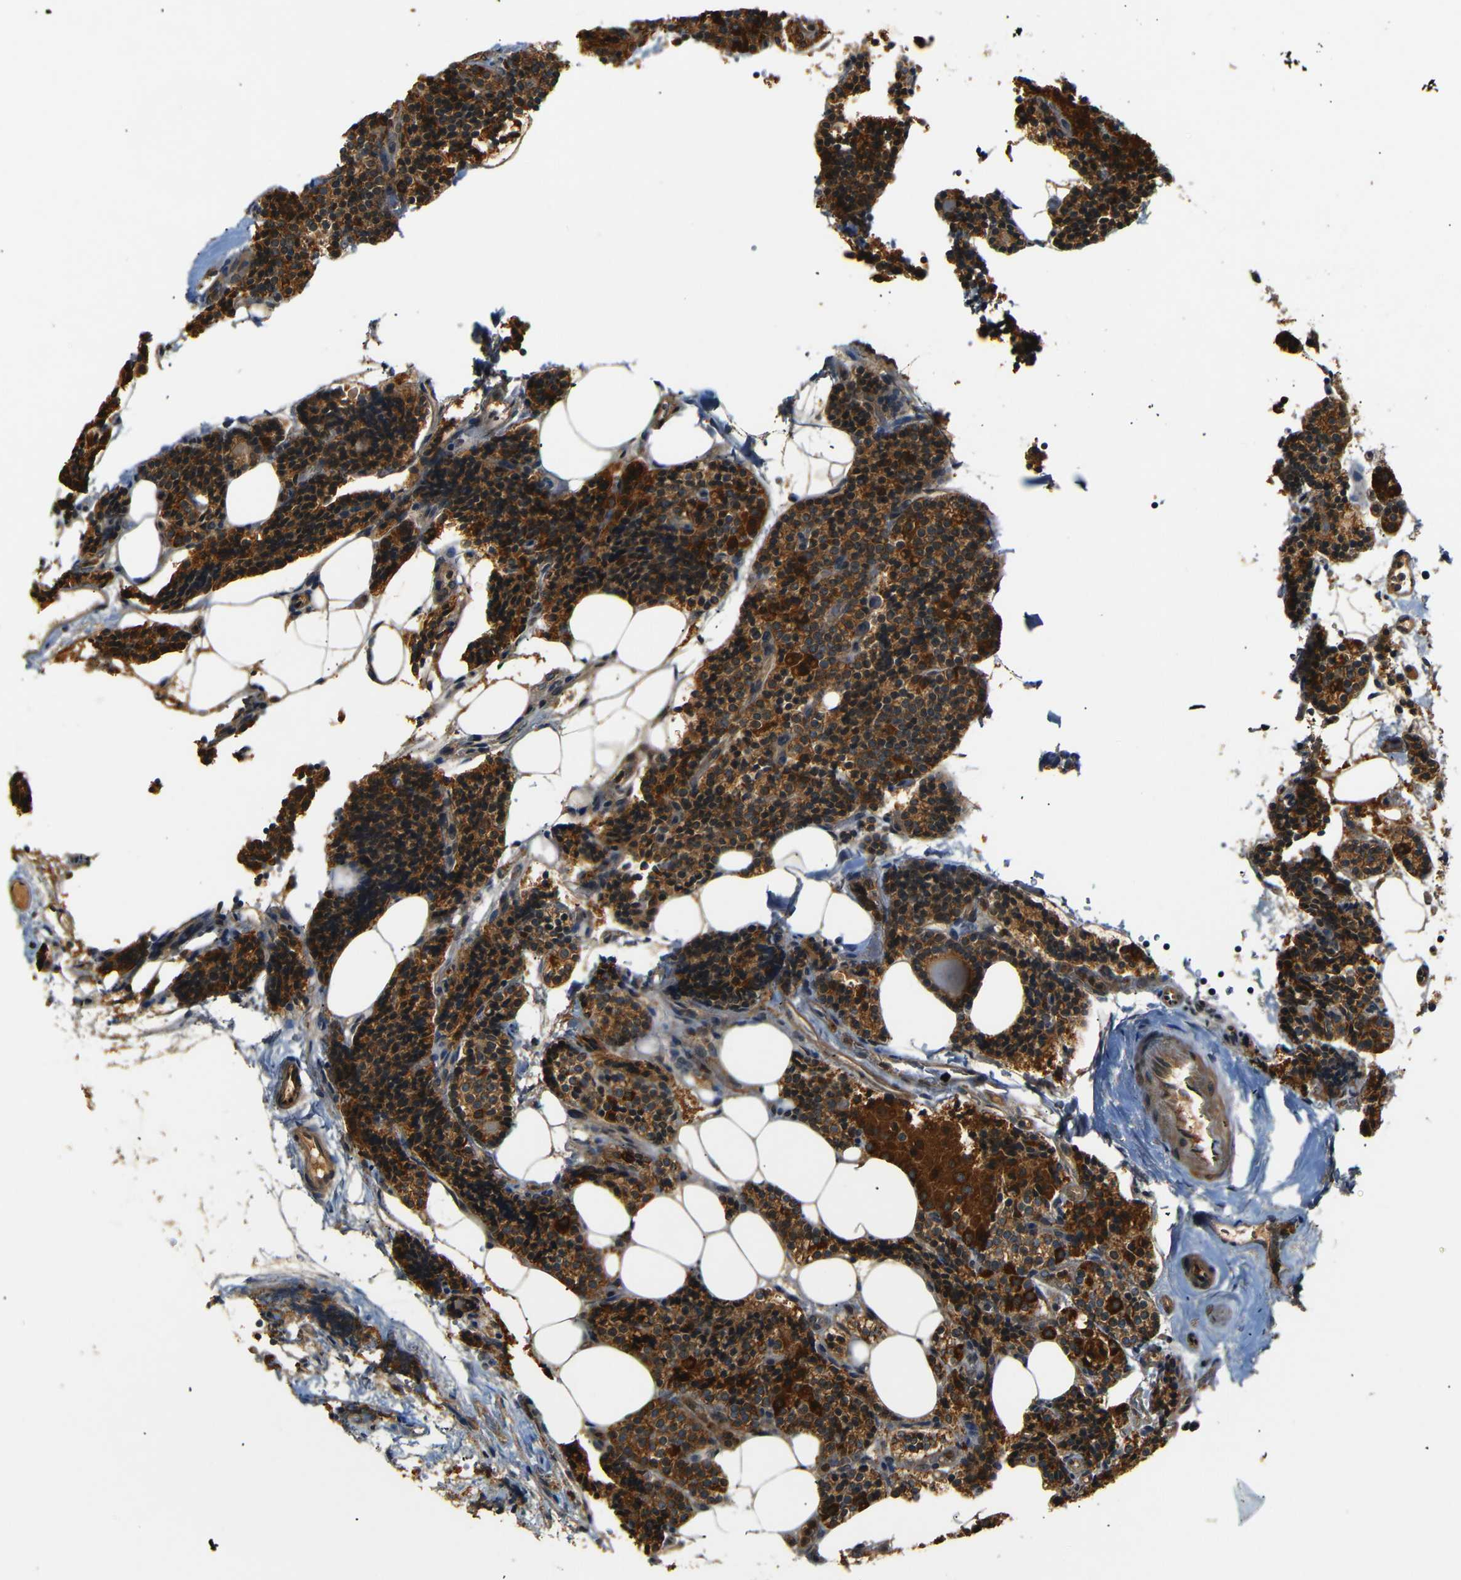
{"staining": {"intensity": "strong", "quantity": ">75%", "location": "cytoplasmic/membranous"}, "tissue": "parathyroid gland", "cell_type": "Glandular cells", "image_type": "normal", "snomed": [{"axis": "morphology", "description": "Normal tissue, NOS"}, {"axis": "morphology", "description": "Adenoma, NOS"}, {"axis": "topography", "description": "Parathyroid gland"}], "caption": "This histopathology image shows IHC staining of unremarkable human parathyroid gland, with high strong cytoplasmic/membranous staining in about >75% of glandular cells.", "gene": "TANK", "patient": {"sex": "female", "age": 70}}